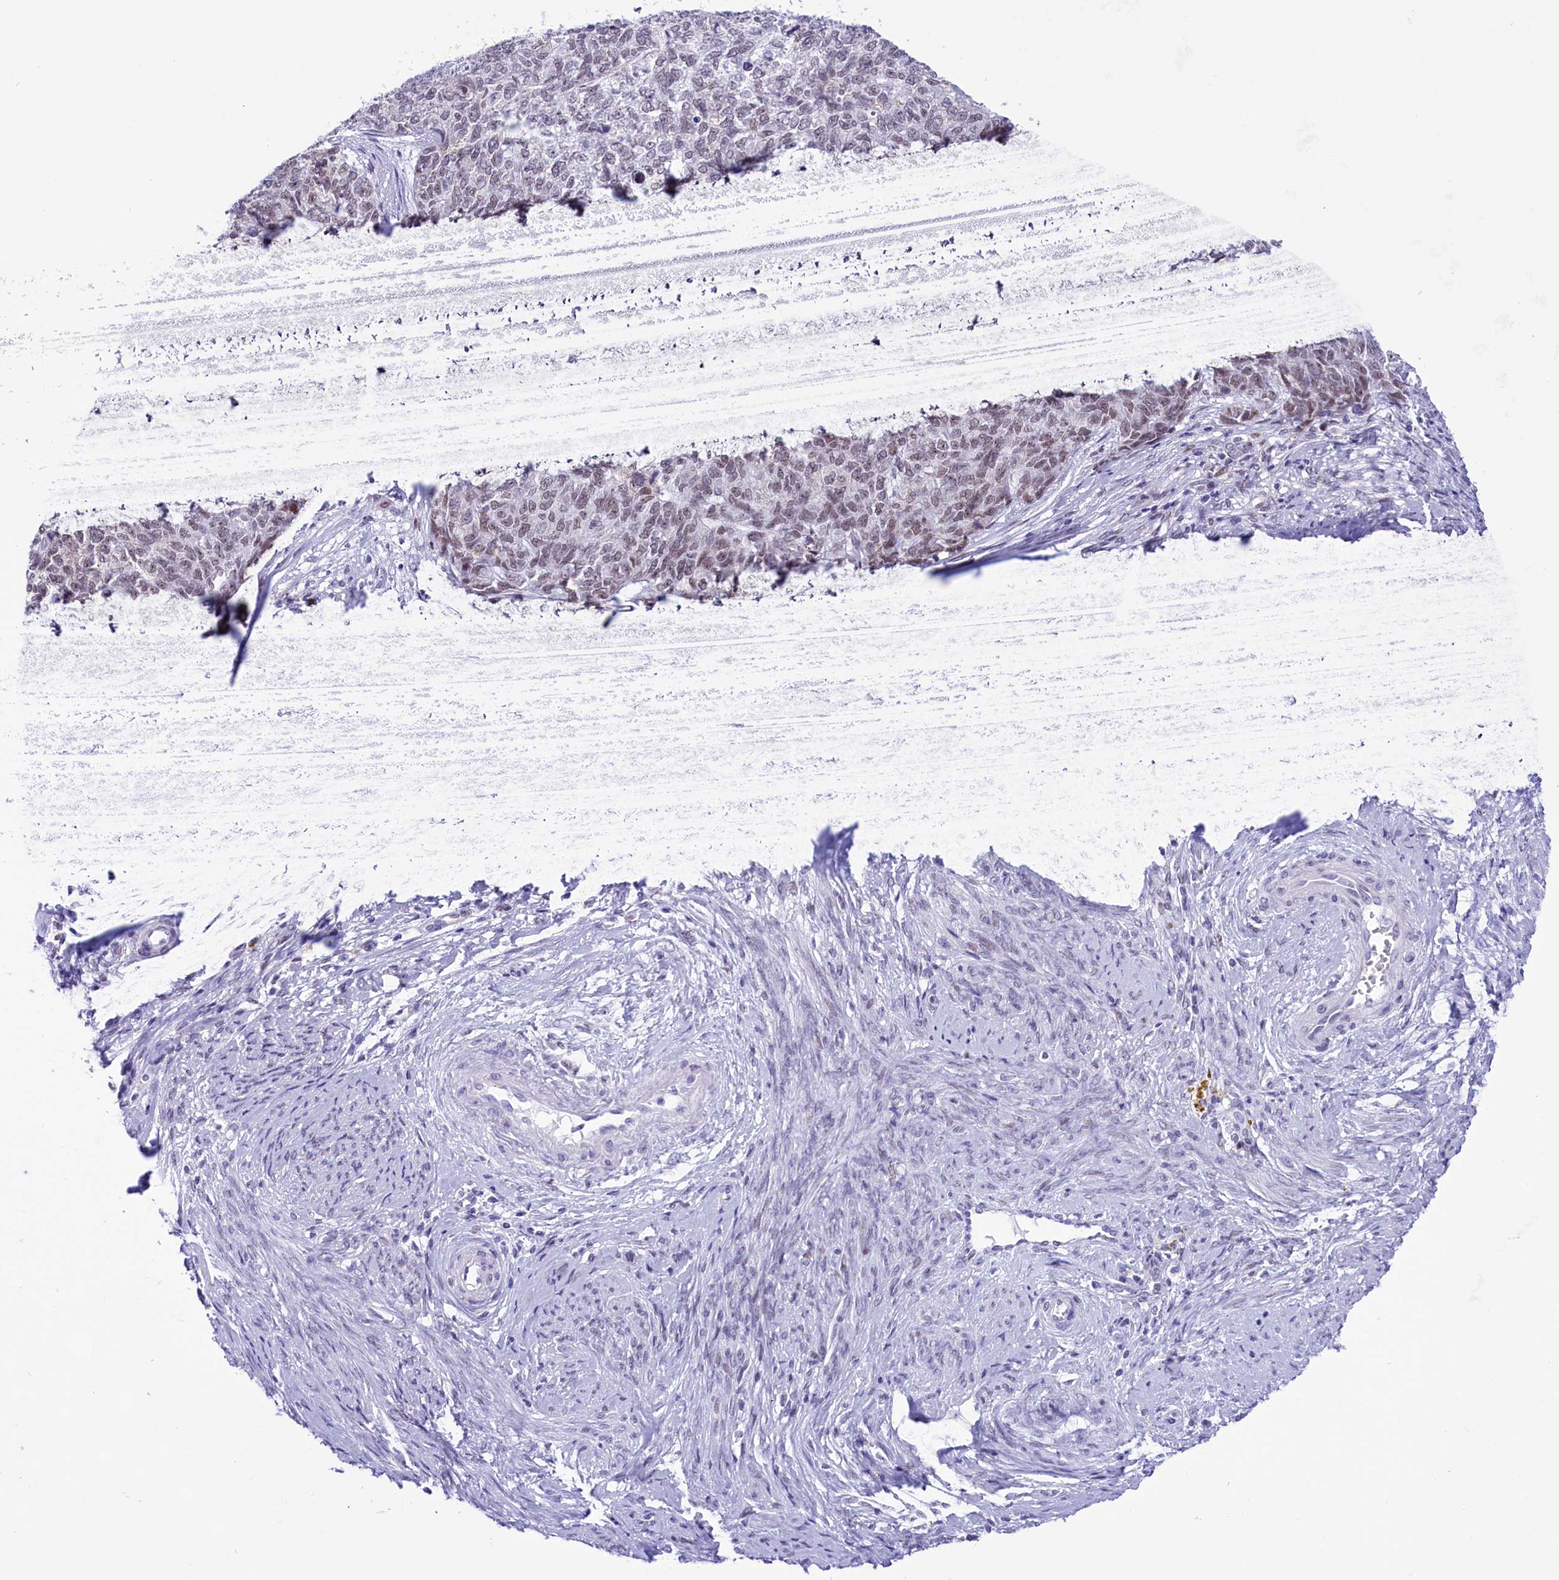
{"staining": {"intensity": "weak", "quantity": "25%-75%", "location": "nuclear"}, "tissue": "cervical cancer", "cell_type": "Tumor cells", "image_type": "cancer", "snomed": [{"axis": "morphology", "description": "Squamous cell carcinoma, NOS"}, {"axis": "topography", "description": "Cervix"}], "caption": "IHC photomicrograph of human cervical squamous cell carcinoma stained for a protein (brown), which reveals low levels of weak nuclear expression in about 25%-75% of tumor cells.", "gene": "RPS6KB1", "patient": {"sex": "female", "age": 63}}